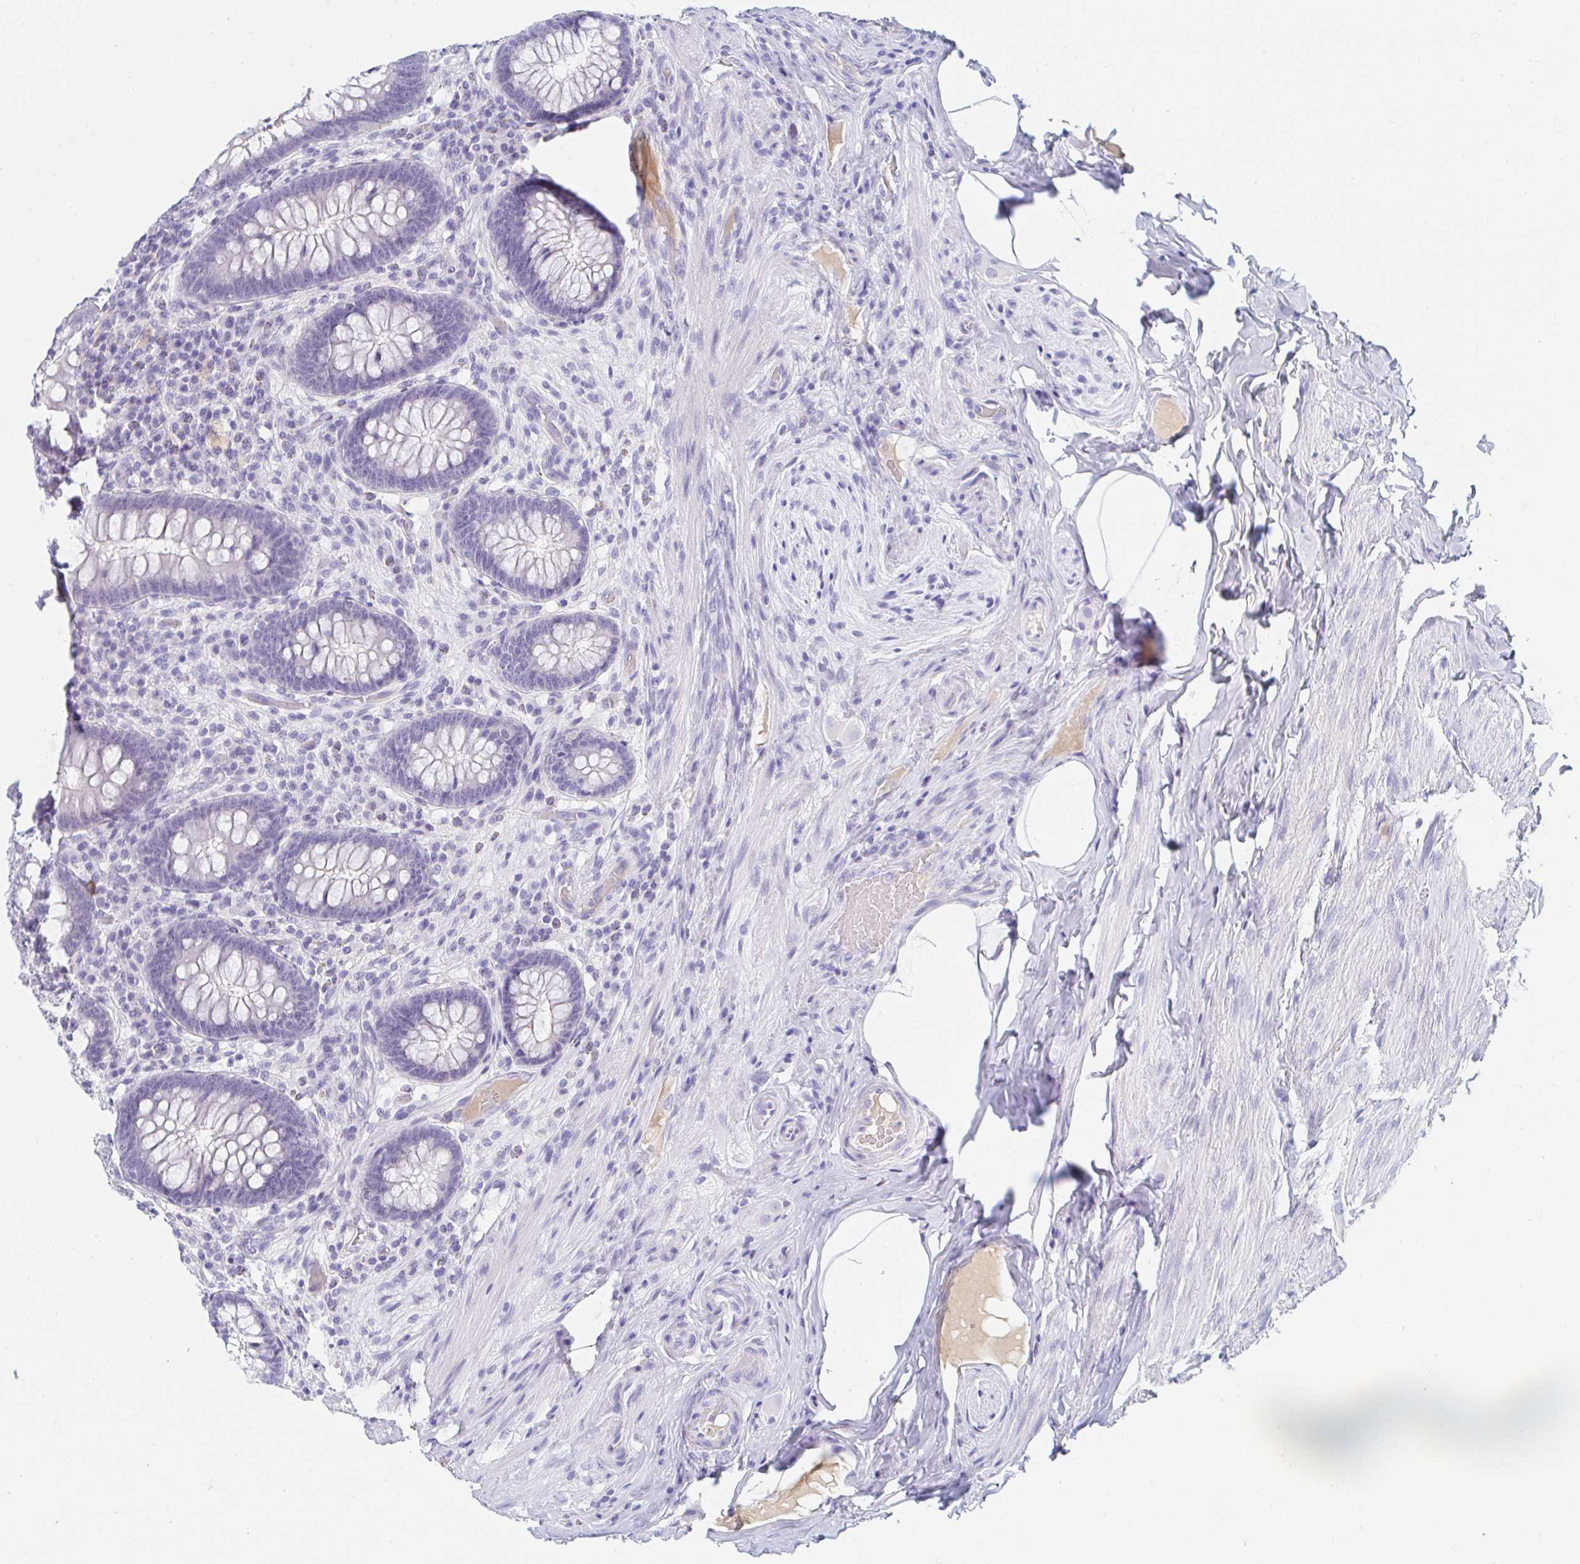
{"staining": {"intensity": "negative", "quantity": "none", "location": "none"}, "tissue": "appendix", "cell_type": "Glandular cells", "image_type": "normal", "snomed": [{"axis": "morphology", "description": "Normal tissue, NOS"}, {"axis": "topography", "description": "Appendix"}], "caption": "A high-resolution photomicrograph shows immunohistochemistry (IHC) staining of benign appendix, which reveals no significant staining in glandular cells.", "gene": "TEX44", "patient": {"sex": "male", "age": 71}}